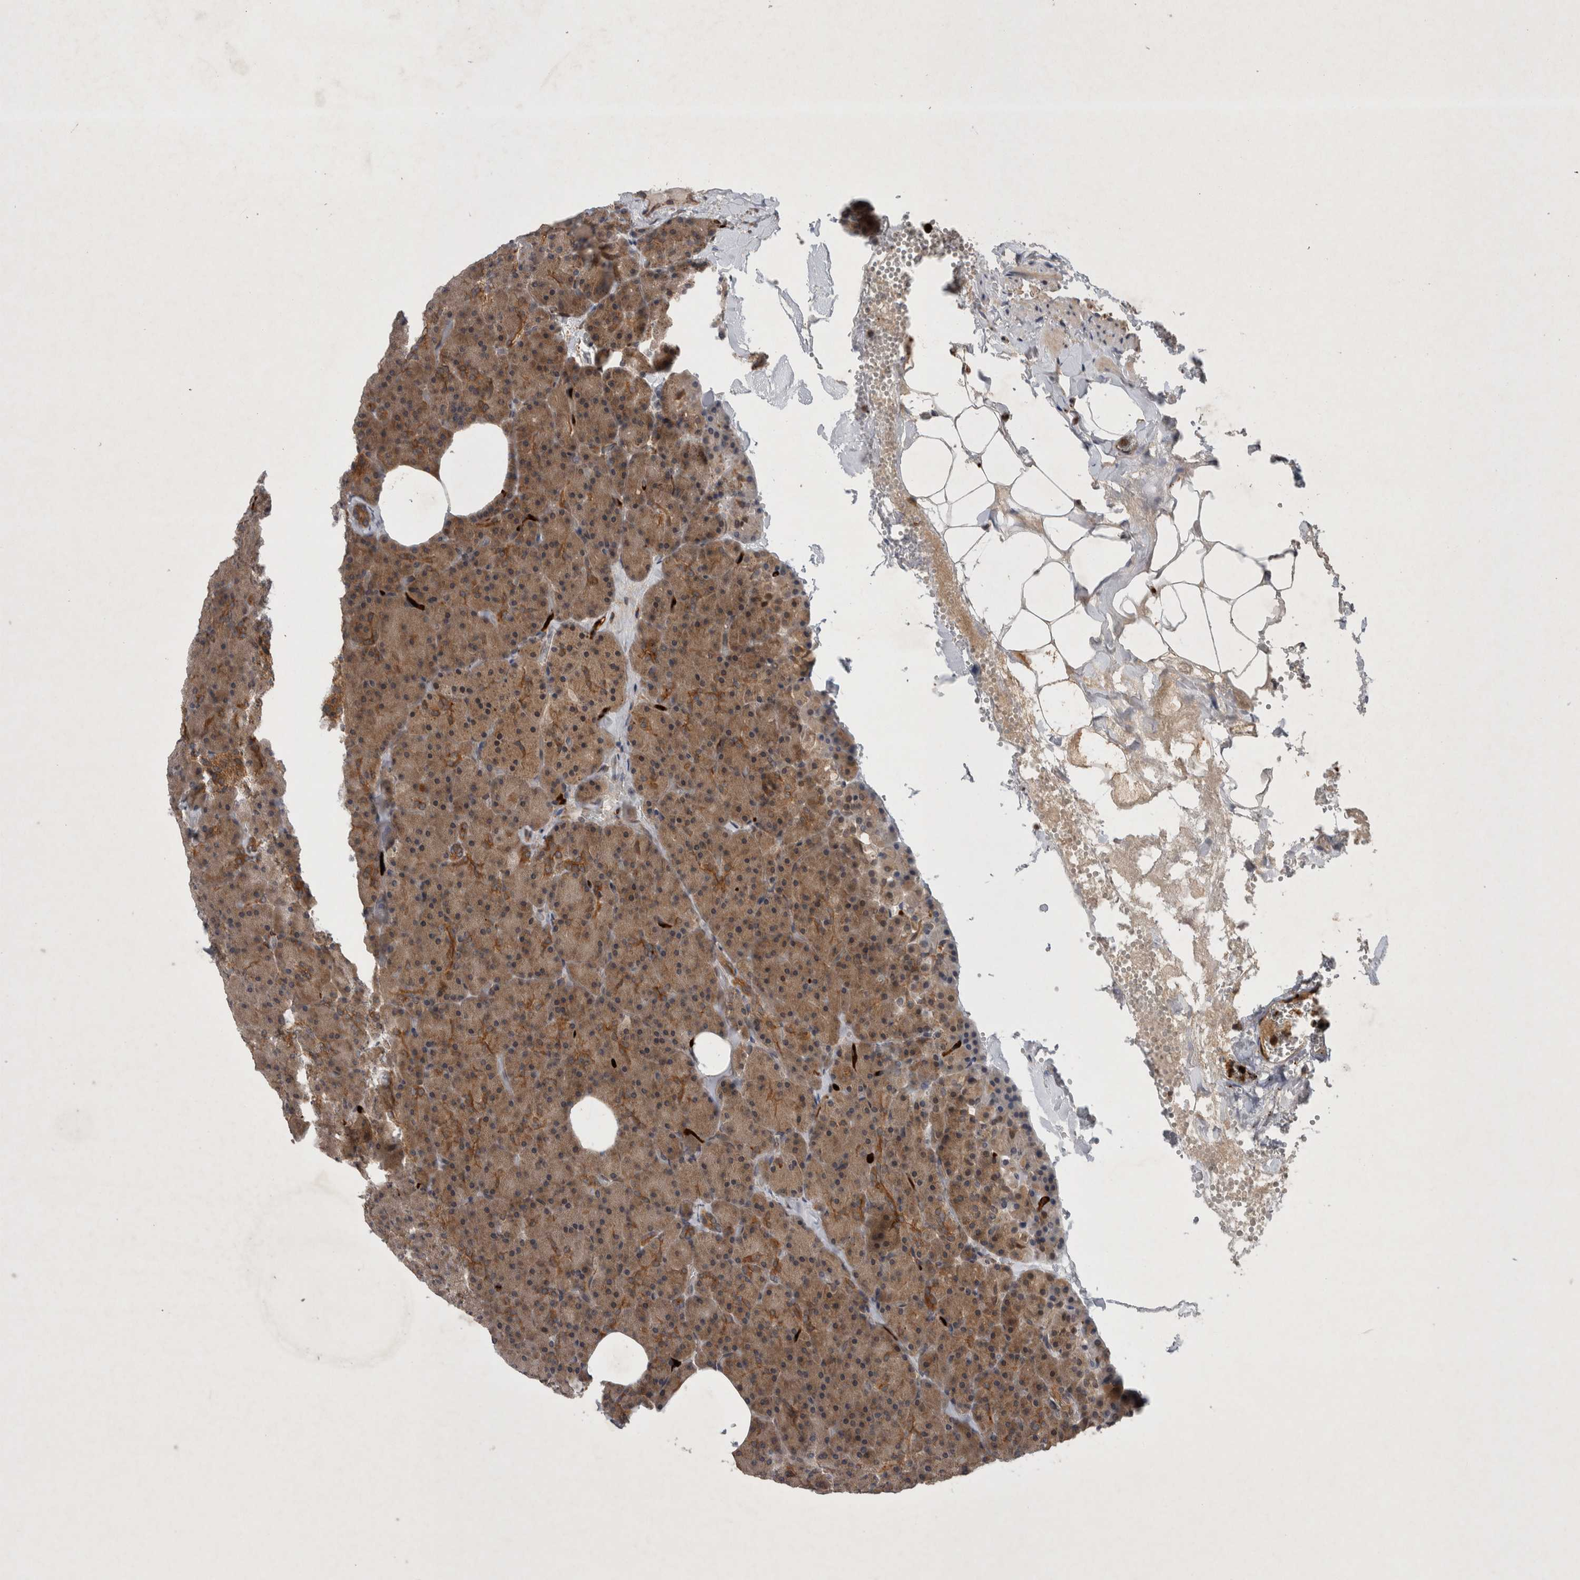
{"staining": {"intensity": "moderate", "quantity": ">75%", "location": "cytoplasmic/membranous"}, "tissue": "pancreas", "cell_type": "Exocrine glandular cells", "image_type": "normal", "snomed": [{"axis": "morphology", "description": "Normal tissue, NOS"}, {"axis": "morphology", "description": "Carcinoid, malignant, NOS"}, {"axis": "topography", "description": "Pancreas"}], "caption": "Immunohistochemical staining of unremarkable human pancreas exhibits moderate cytoplasmic/membranous protein staining in about >75% of exocrine glandular cells.", "gene": "PDCD2", "patient": {"sex": "female", "age": 35}}